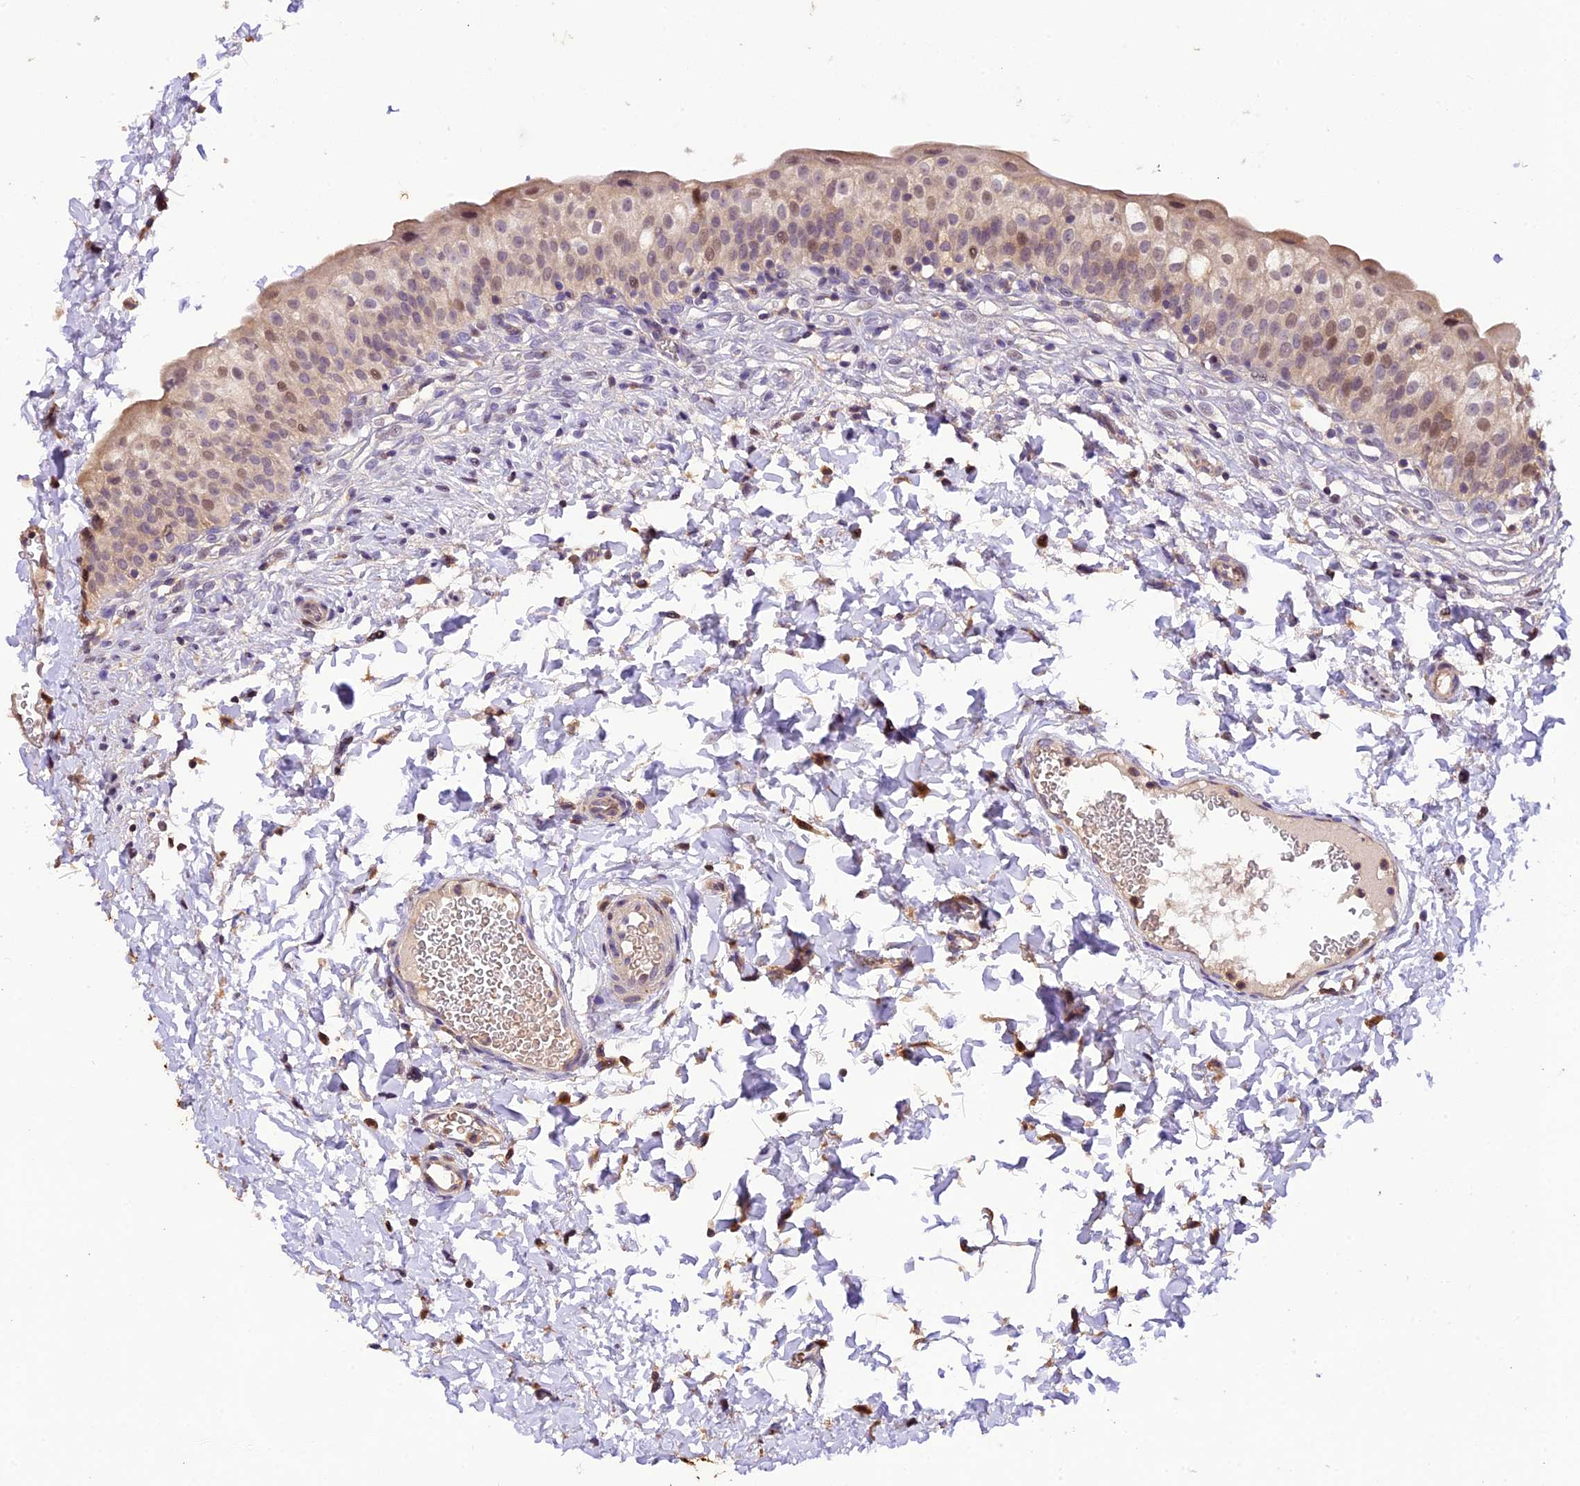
{"staining": {"intensity": "moderate", "quantity": "<25%", "location": "nuclear"}, "tissue": "urinary bladder", "cell_type": "Urothelial cells", "image_type": "normal", "snomed": [{"axis": "morphology", "description": "Normal tissue, NOS"}, {"axis": "topography", "description": "Urinary bladder"}], "caption": "Immunohistochemistry photomicrograph of benign urinary bladder stained for a protein (brown), which displays low levels of moderate nuclear positivity in approximately <25% of urothelial cells.", "gene": "DGKH", "patient": {"sex": "male", "age": 55}}